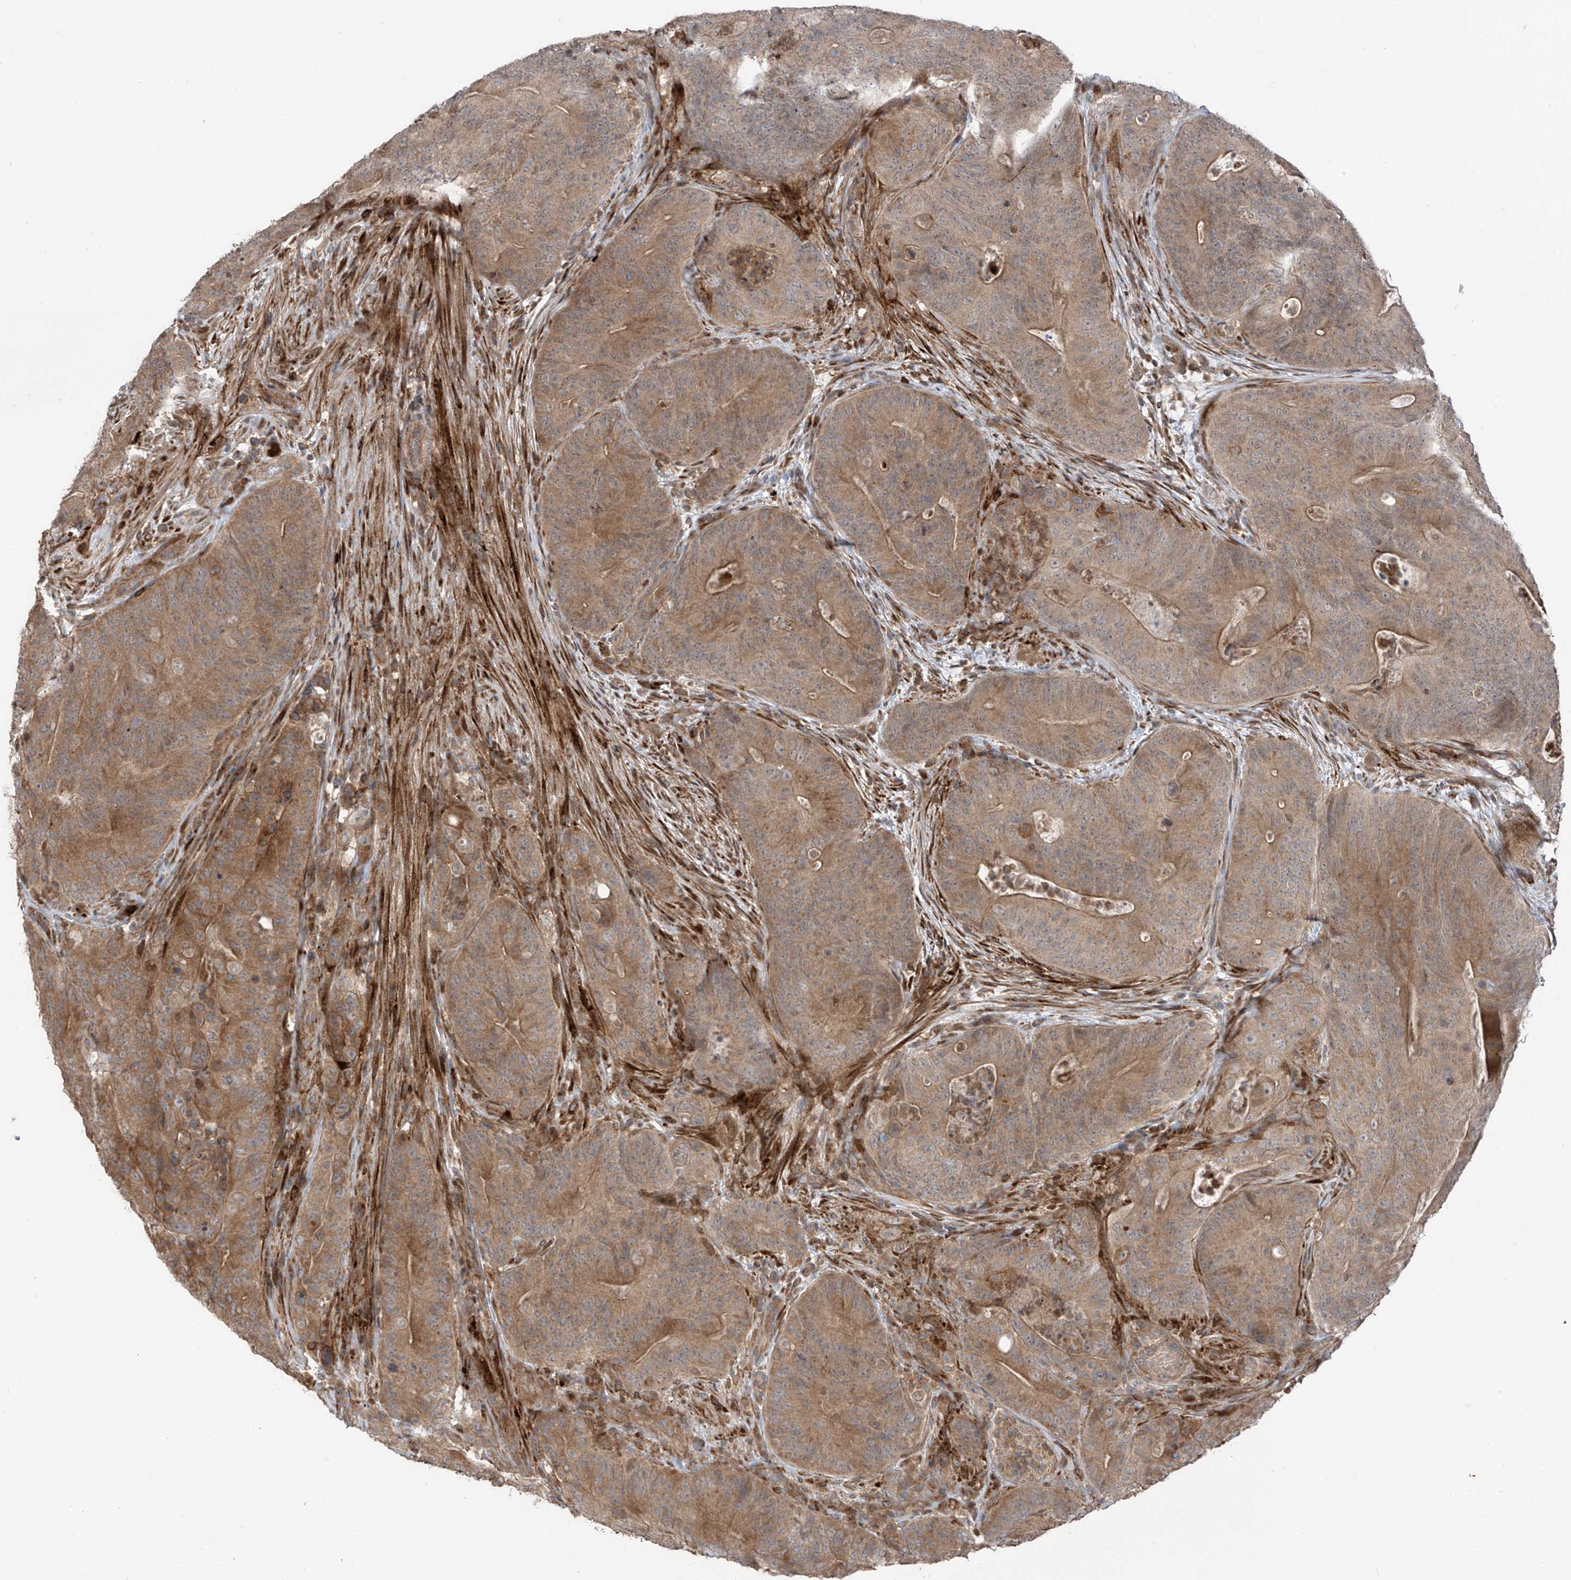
{"staining": {"intensity": "moderate", "quantity": ">75%", "location": "cytoplasmic/membranous"}, "tissue": "colorectal cancer", "cell_type": "Tumor cells", "image_type": "cancer", "snomed": [{"axis": "morphology", "description": "Normal tissue, NOS"}, {"axis": "topography", "description": "Colon"}], "caption": "The photomicrograph displays staining of colorectal cancer, revealing moderate cytoplasmic/membranous protein positivity (brown color) within tumor cells. (DAB = brown stain, brightfield microscopy at high magnification).", "gene": "SAMD3", "patient": {"sex": "female", "age": 82}}